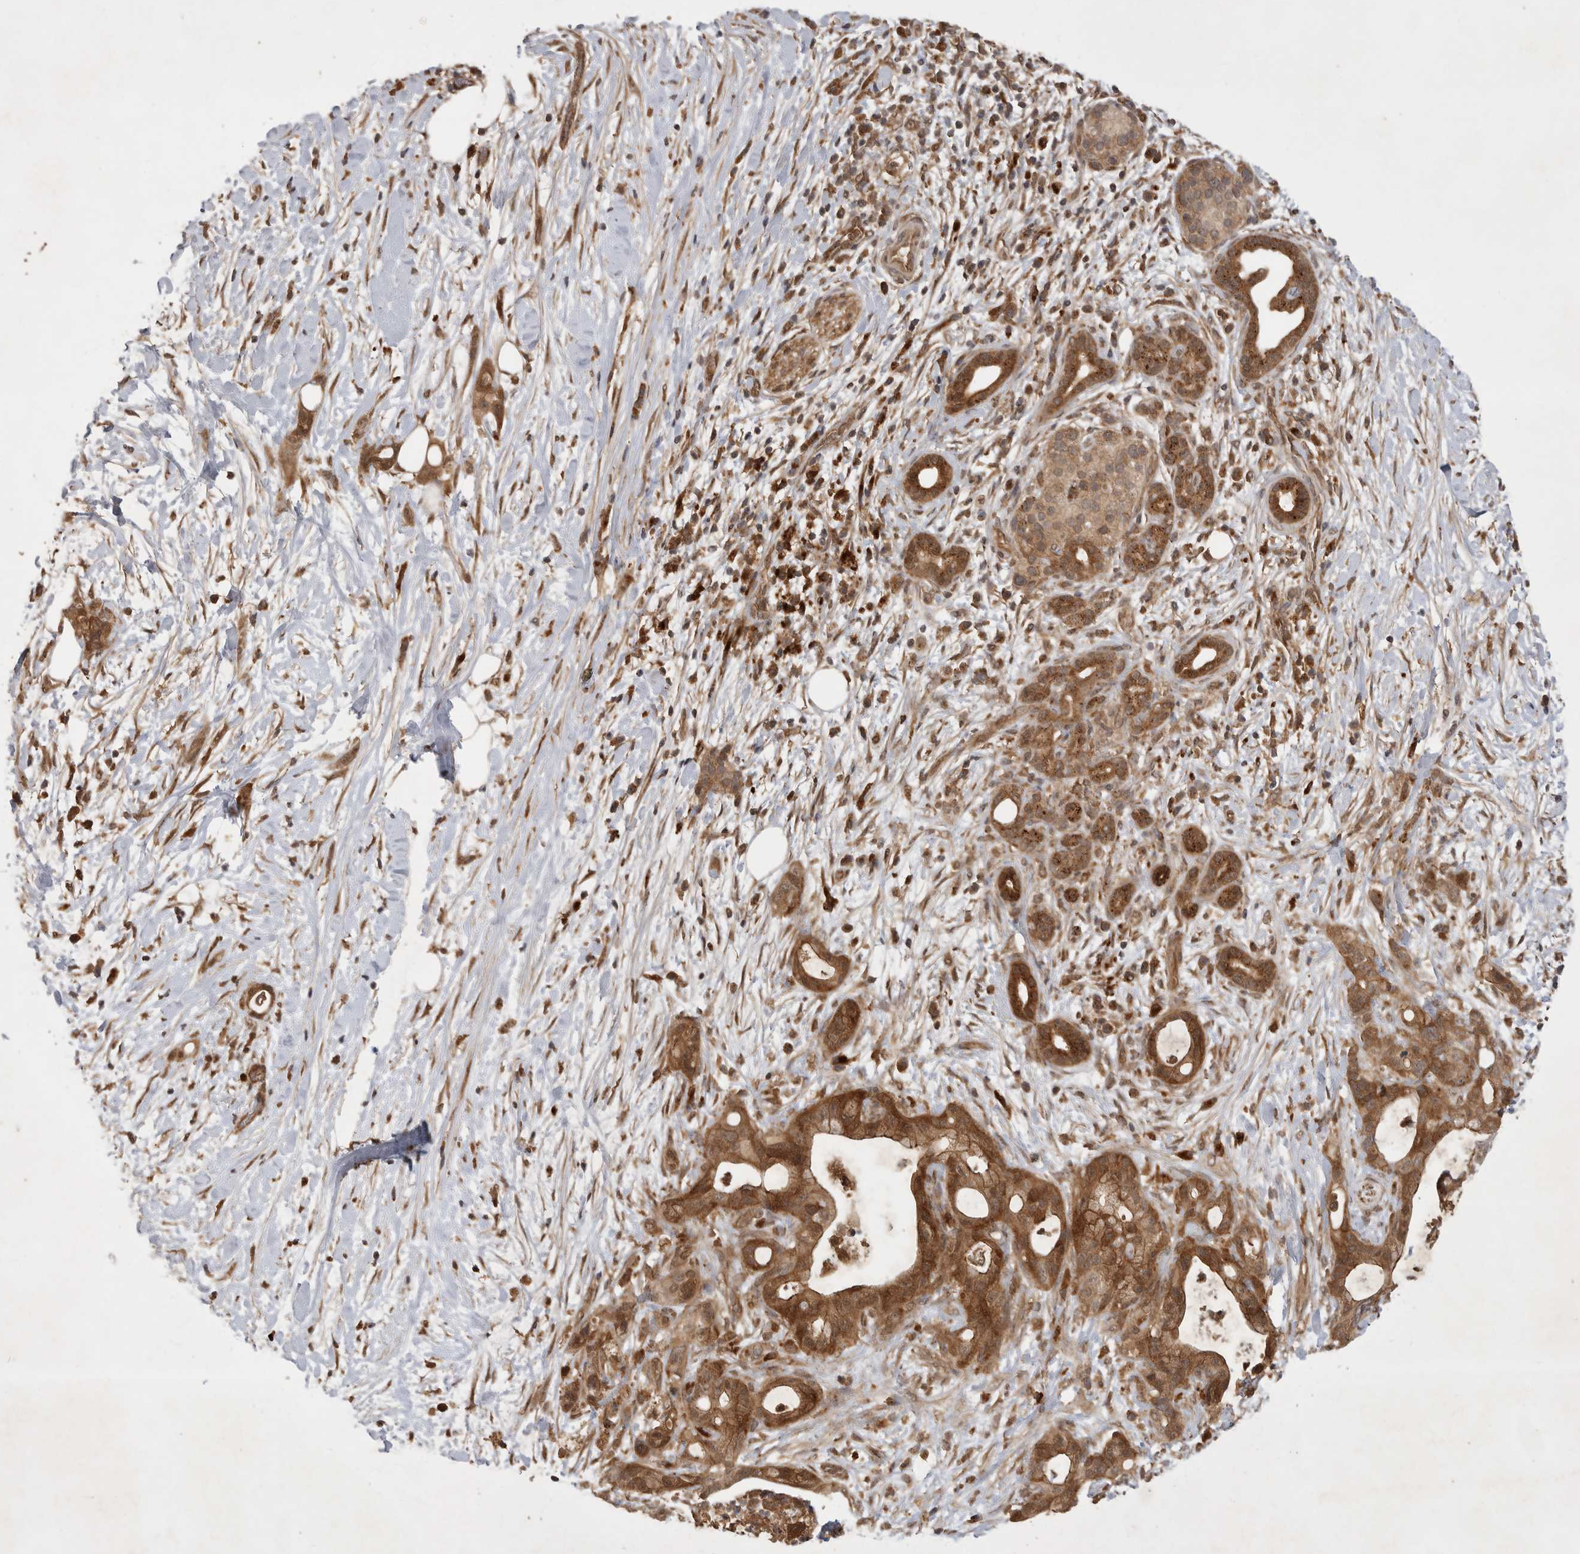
{"staining": {"intensity": "strong", "quantity": ">75%", "location": "cytoplasmic/membranous"}, "tissue": "pancreatic cancer", "cell_type": "Tumor cells", "image_type": "cancer", "snomed": [{"axis": "morphology", "description": "Adenocarcinoma, NOS"}, {"axis": "topography", "description": "Pancreas"}], "caption": "Protein analysis of pancreatic cancer tissue shows strong cytoplasmic/membranous expression in approximately >75% of tumor cells.", "gene": "ZNF232", "patient": {"sex": "male", "age": 58}}